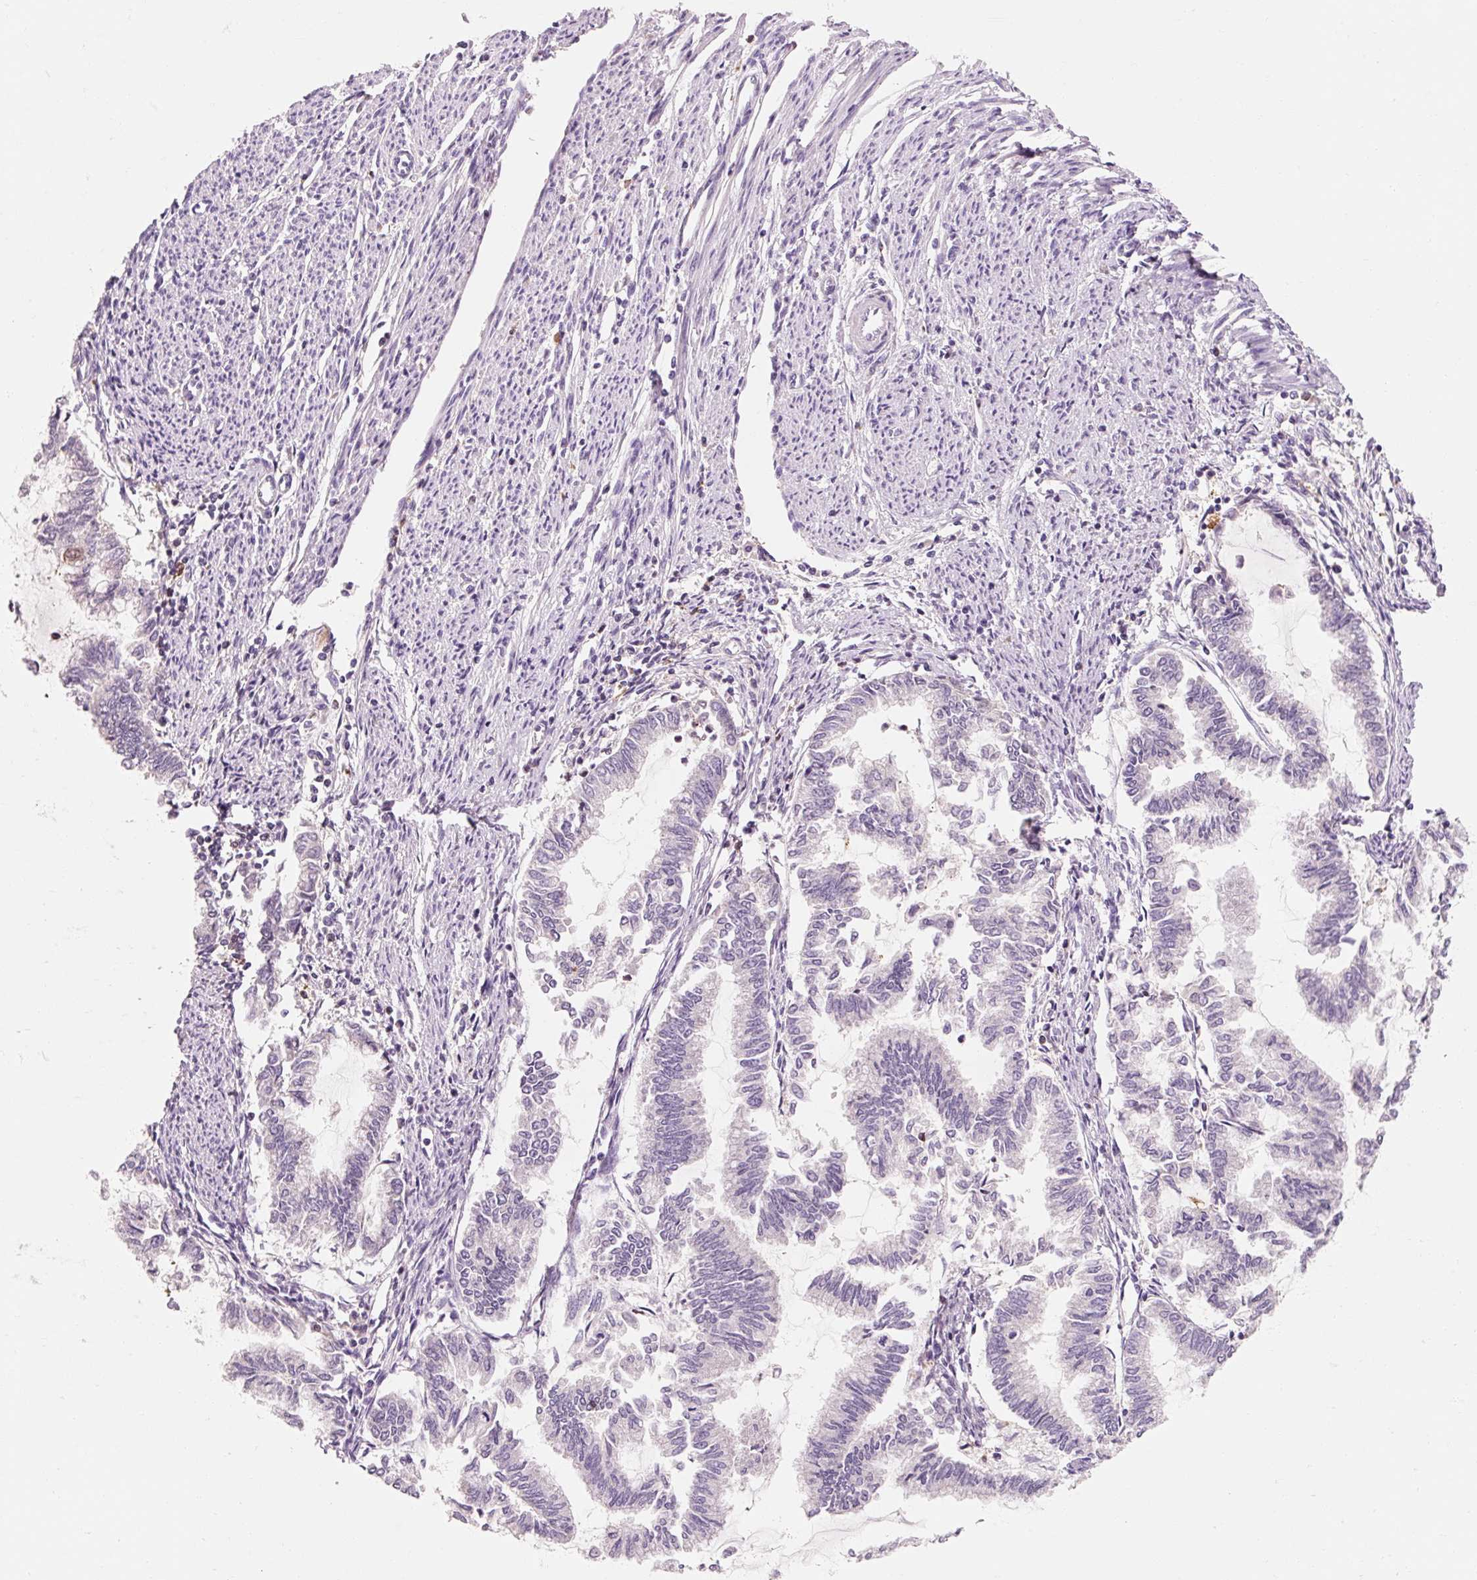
{"staining": {"intensity": "negative", "quantity": "none", "location": "none"}, "tissue": "endometrial cancer", "cell_type": "Tumor cells", "image_type": "cancer", "snomed": [{"axis": "morphology", "description": "Adenocarcinoma, NOS"}, {"axis": "topography", "description": "Endometrium"}], "caption": "Immunohistochemical staining of endometrial cancer (adenocarcinoma) demonstrates no significant expression in tumor cells.", "gene": "OR8K1", "patient": {"sex": "female", "age": 79}}